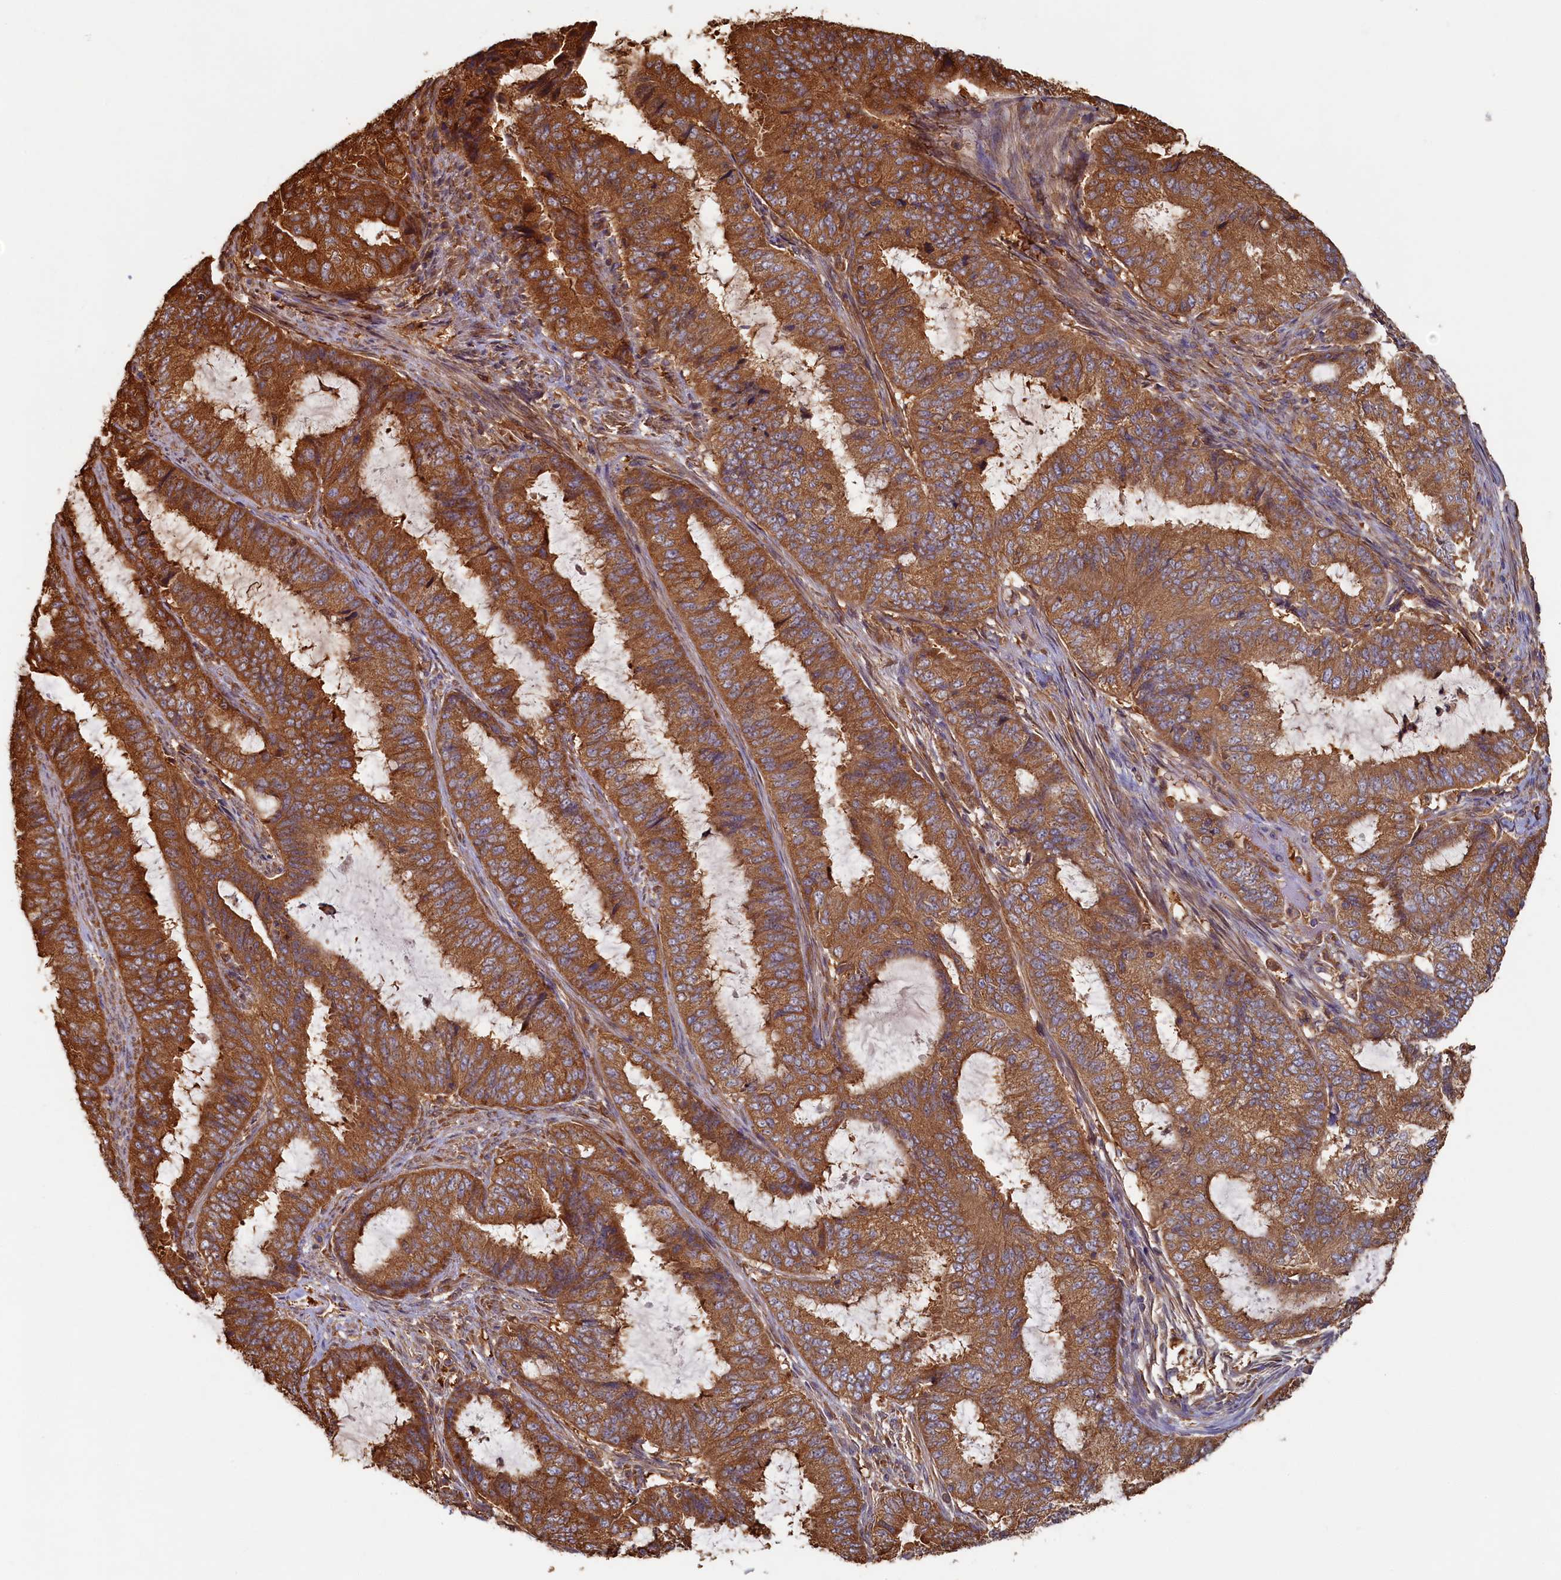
{"staining": {"intensity": "strong", "quantity": ">75%", "location": "cytoplasmic/membranous"}, "tissue": "endometrial cancer", "cell_type": "Tumor cells", "image_type": "cancer", "snomed": [{"axis": "morphology", "description": "Adenocarcinoma, NOS"}, {"axis": "topography", "description": "Endometrium"}], "caption": "Immunohistochemistry micrograph of neoplastic tissue: endometrial cancer stained using immunohistochemistry (IHC) shows high levels of strong protein expression localized specifically in the cytoplasmic/membranous of tumor cells, appearing as a cytoplasmic/membranous brown color.", "gene": "TIMM8B", "patient": {"sex": "female", "age": 51}}